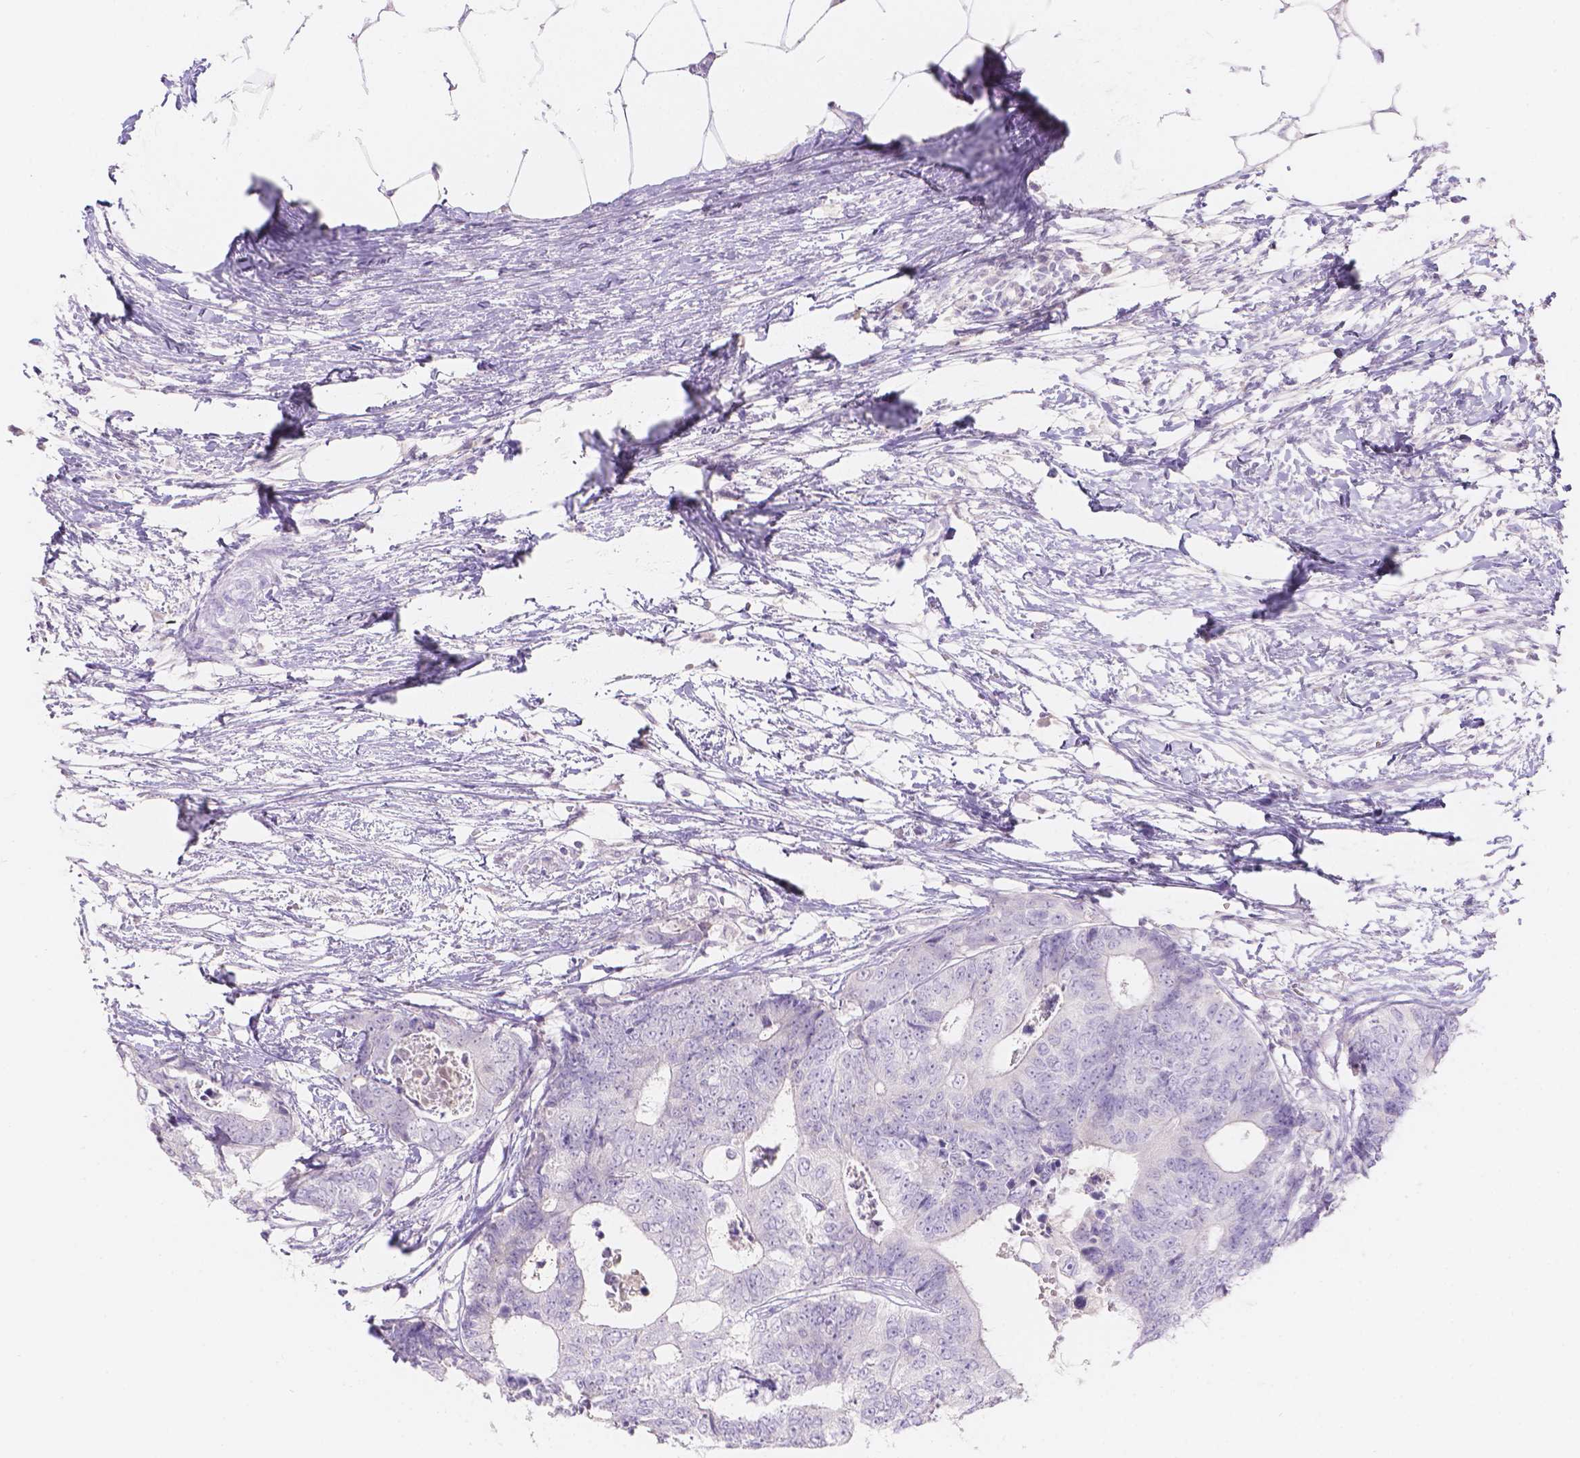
{"staining": {"intensity": "negative", "quantity": "none", "location": "none"}, "tissue": "colorectal cancer", "cell_type": "Tumor cells", "image_type": "cancer", "snomed": [{"axis": "morphology", "description": "Adenocarcinoma, NOS"}, {"axis": "topography", "description": "Colon"}], "caption": "DAB (3,3'-diaminobenzidine) immunohistochemical staining of human adenocarcinoma (colorectal) shows no significant positivity in tumor cells.", "gene": "HTN3", "patient": {"sex": "female", "age": 48}}